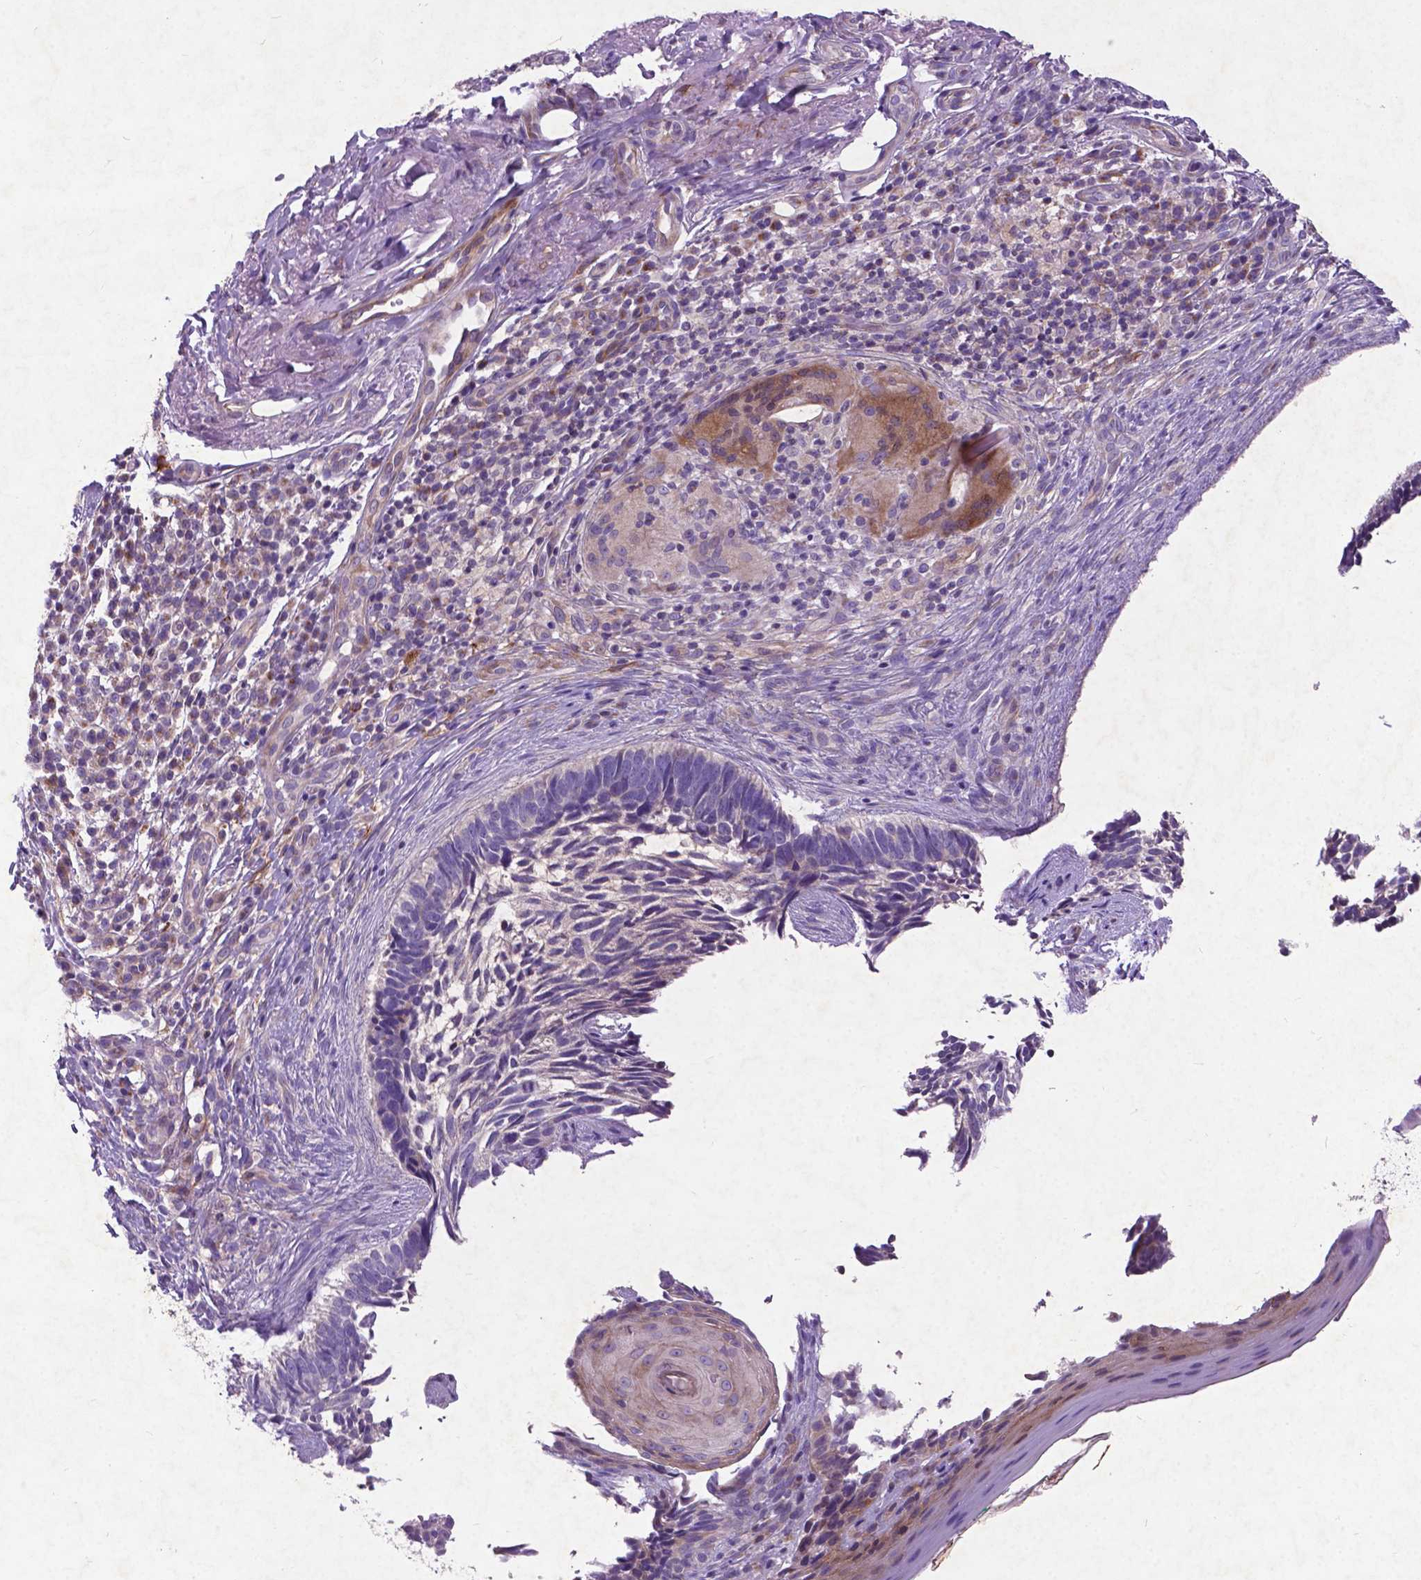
{"staining": {"intensity": "negative", "quantity": "none", "location": "none"}, "tissue": "skin cancer", "cell_type": "Tumor cells", "image_type": "cancer", "snomed": [{"axis": "morphology", "description": "Normal tissue, NOS"}, {"axis": "morphology", "description": "Basal cell carcinoma"}, {"axis": "topography", "description": "Skin"}], "caption": "Immunohistochemical staining of skin basal cell carcinoma shows no significant staining in tumor cells.", "gene": "ATG4D", "patient": {"sex": "male", "age": 68}}